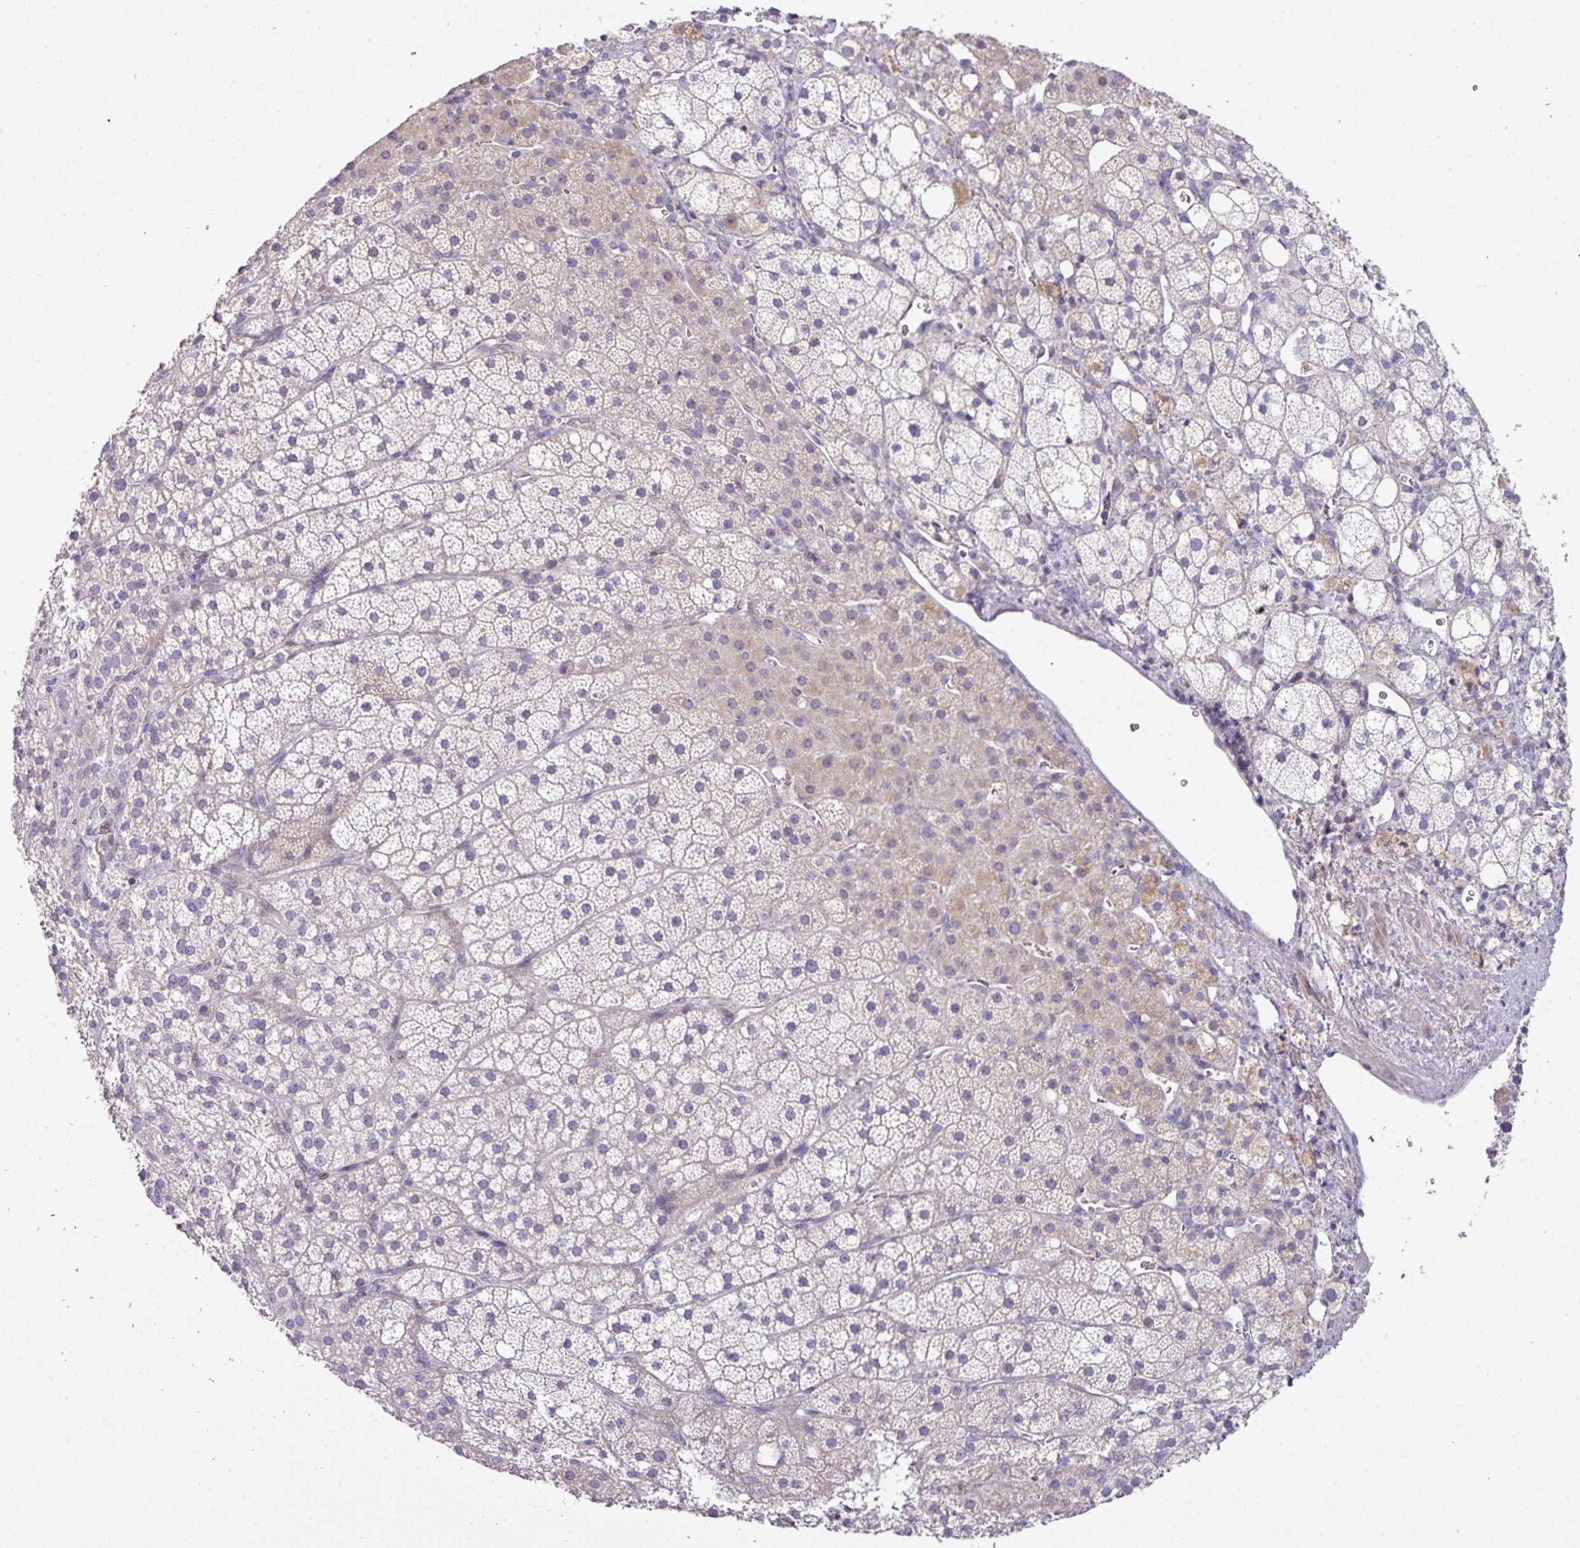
{"staining": {"intensity": "weak", "quantity": "<25%", "location": "cytoplasmic/membranous"}, "tissue": "adrenal gland", "cell_type": "Glandular cells", "image_type": "normal", "snomed": [{"axis": "morphology", "description": "Normal tissue, NOS"}, {"axis": "topography", "description": "Adrenal gland"}], "caption": "Glandular cells show no significant positivity in normal adrenal gland. (DAB immunohistochemistry (IHC) visualized using brightfield microscopy, high magnification).", "gene": "SLAMF6", "patient": {"sex": "male", "age": 53}}